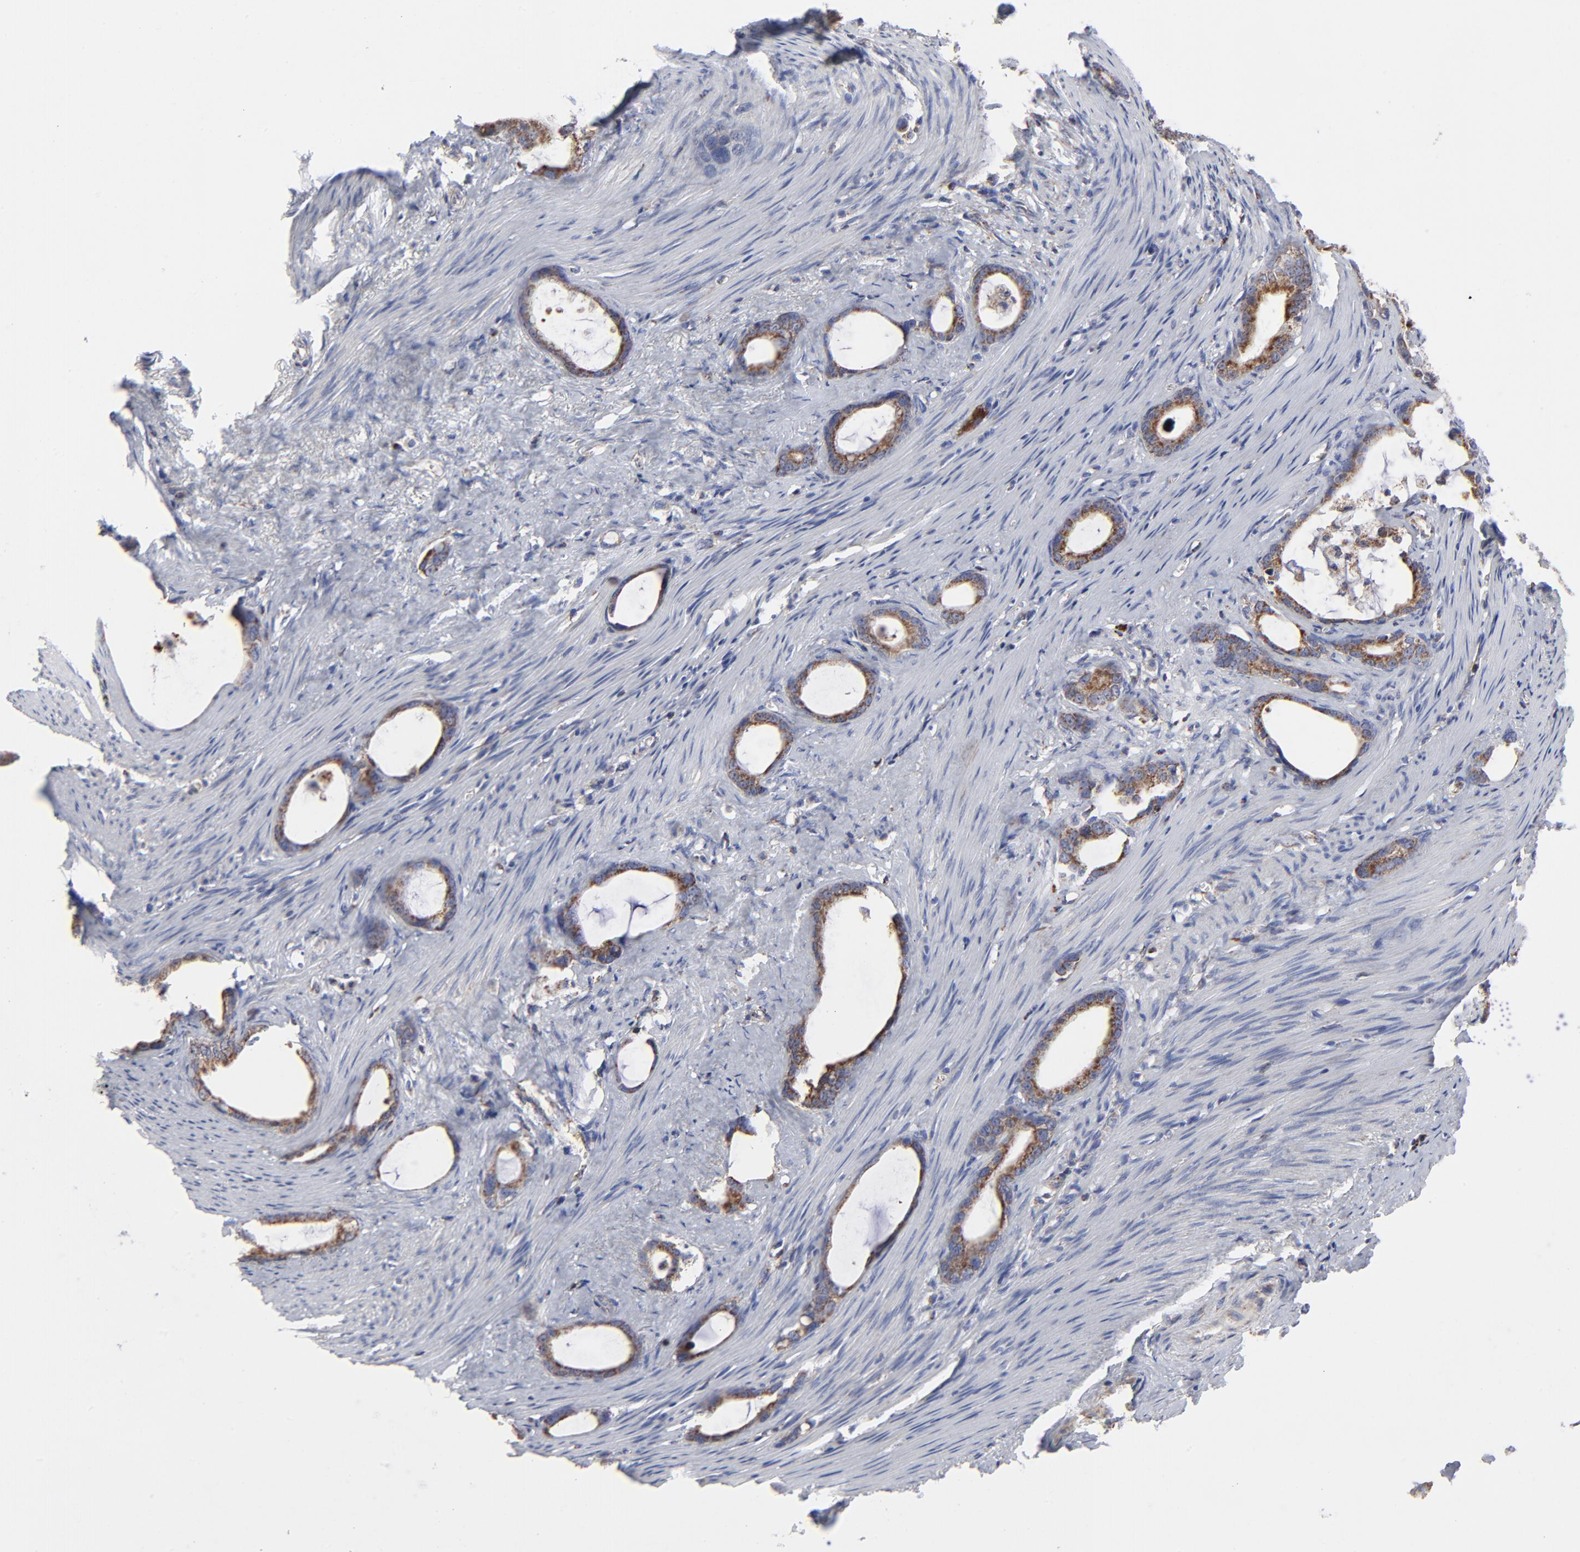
{"staining": {"intensity": "strong", "quantity": ">75%", "location": "cytoplasmic/membranous"}, "tissue": "stomach cancer", "cell_type": "Tumor cells", "image_type": "cancer", "snomed": [{"axis": "morphology", "description": "Adenocarcinoma, NOS"}, {"axis": "topography", "description": "Stomach"}], "caption": "Adenocarcinoma (stomach) stained for a protein (brown) exhibits strong cytoplasmic/membranous positive staining in approximately >75% of tumor cells.", "gene": "ASB3", "patient": {"sex": "female", "age": 75}}